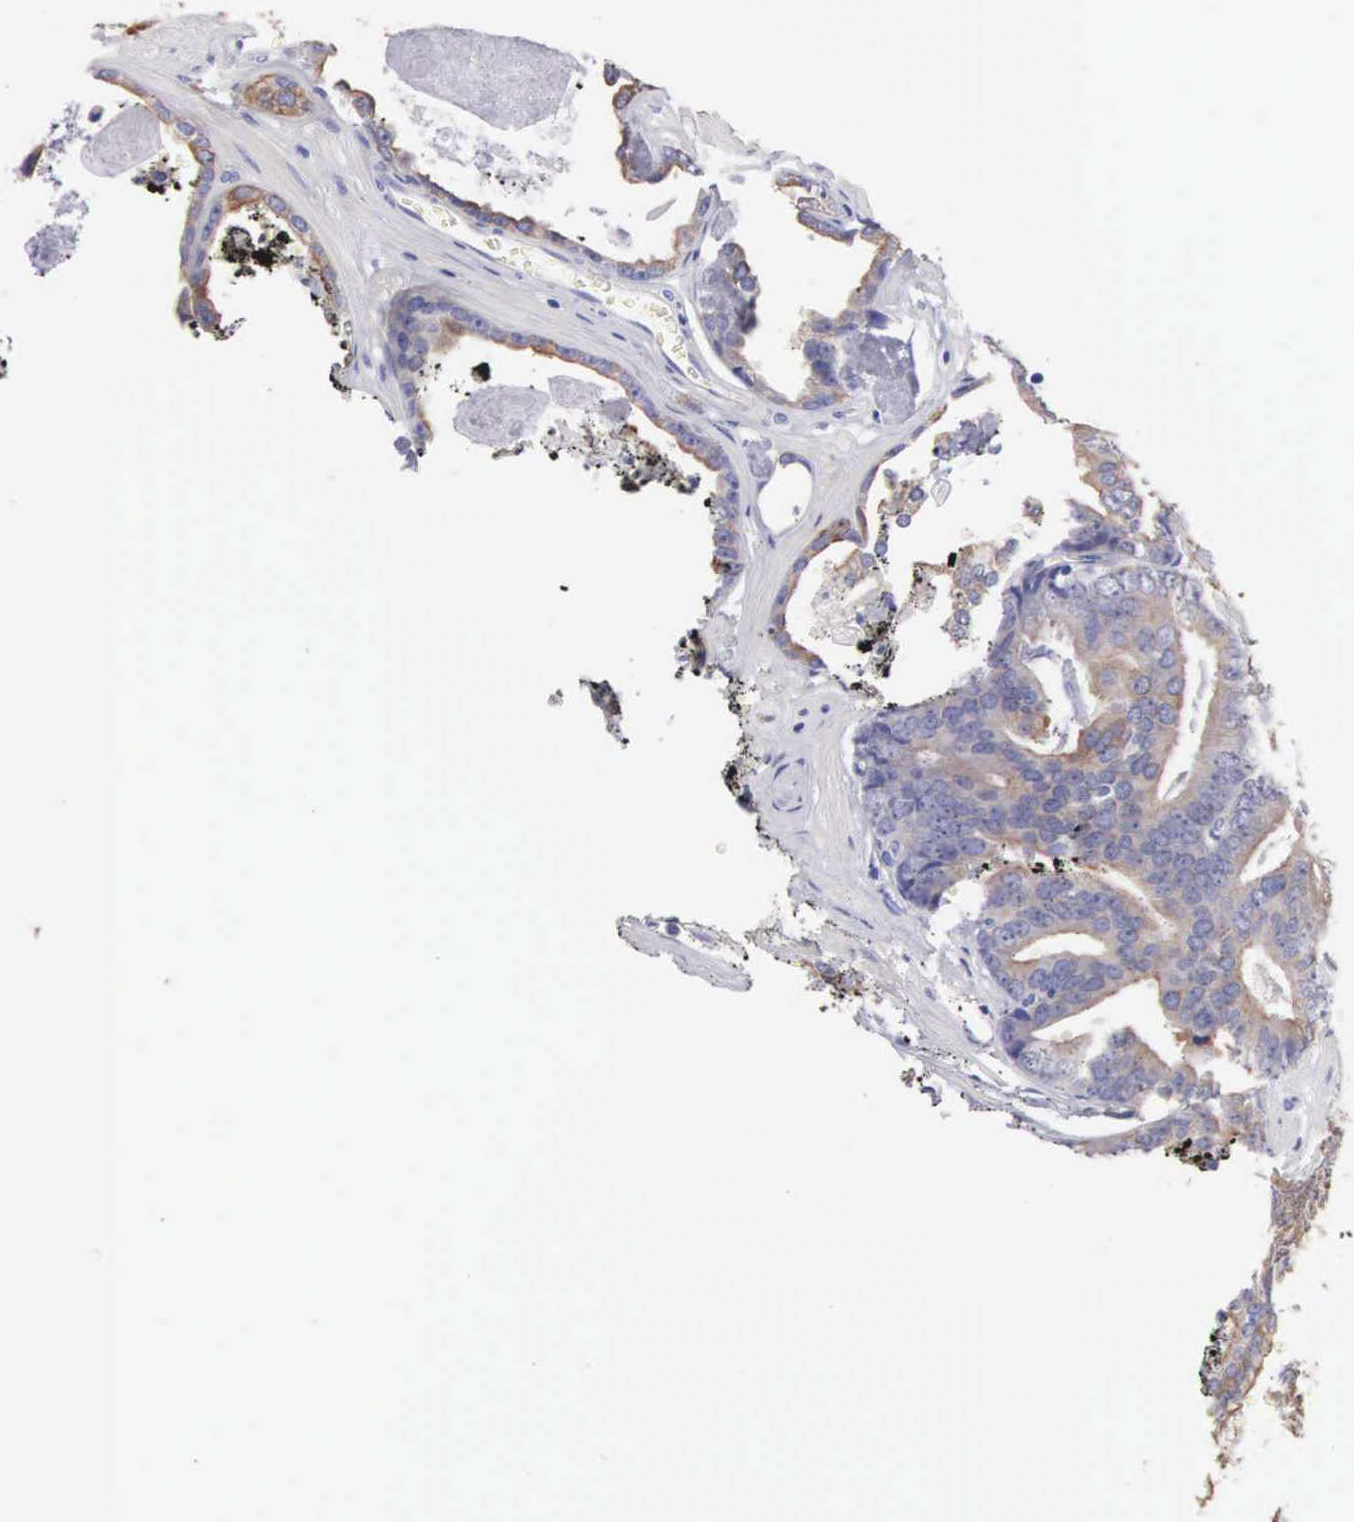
{"staining": {"intensity": "weak", "quantity": "25%-75%", "location": "cytoplasmic/membranous"}, "tissue": "prostate cancer", "cell_type": "Tumor cells", "image_type": "cancer", "snomed": [{"axis": "morphology", "description": "Adenocarcinoma, High grade"}, {"axis": "topography", "description": "Prostate"}], "caption": "A low amount of weak cytoplasmic/membranous positivity is appreciated in about 25%-75% of tumor cells in prostate cancer tissue.", "gene": "PIR", "patient": {"sex": "male", "age": 56}}